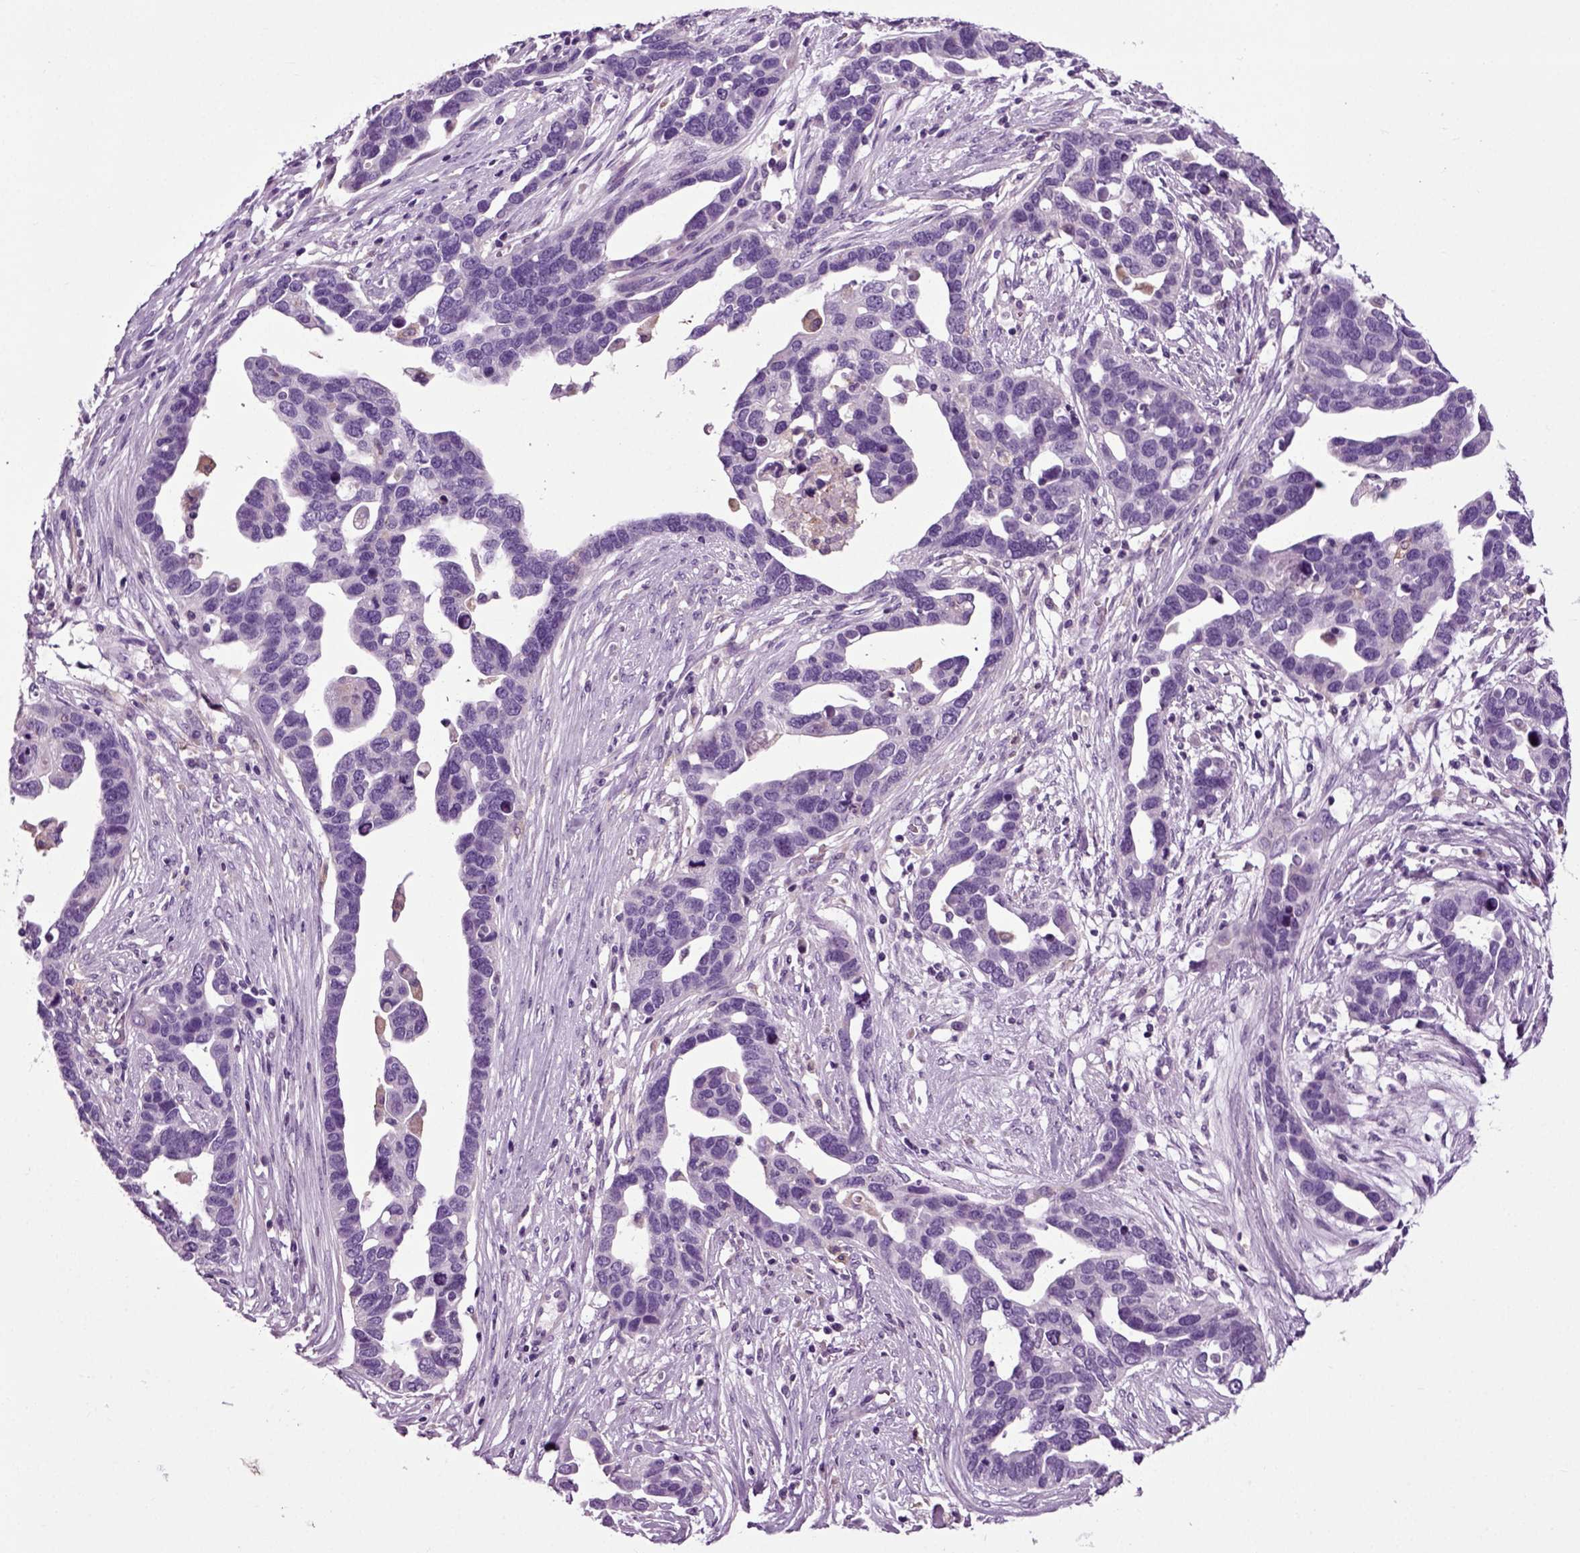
{"staining": {"intensity": "negative", "quantity": "none", "location": "none"}, "tissue": "ovarian cancer", "cell_type": "Tumor cells", "image_type": "cancer", "snomed": [{"axis": "morphology", "description": "Cystadenocarcinoma, serous, NOS"}, {"axis": "topography", "description": "Ovary"}], "caption": "Tumor cells show no significant positivity in ovarian cancer (serous cystadenocarcinoma).", "gene": "DNAH10", "patient": {"sex": "female", "age": 54}}